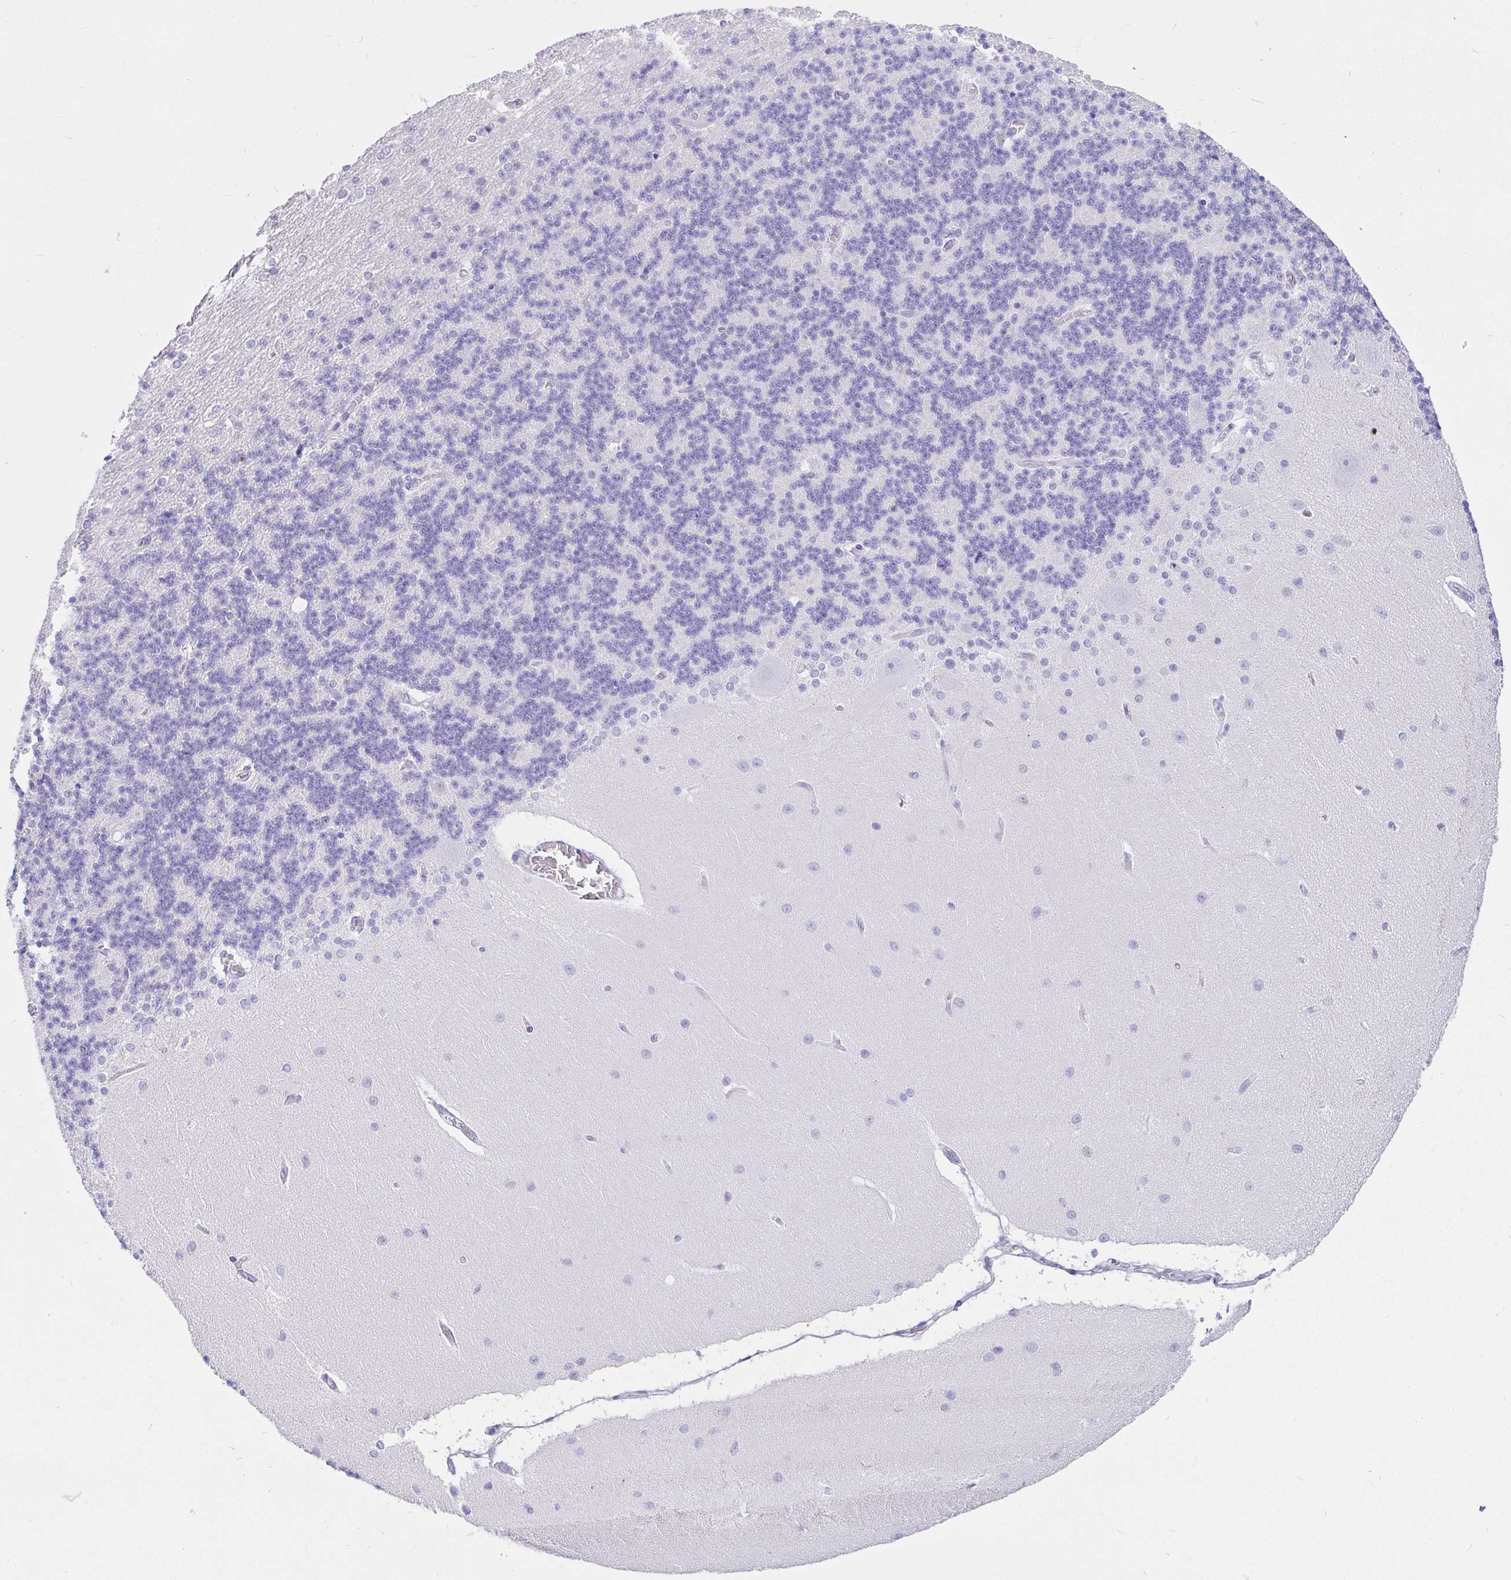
{"staining": {"intensity": "negative", "quantity": "none", "location": "none"}, "tissue": "cerebellum", "cell_type": "Cells in granular layer", "image_type": "normal", "snomed": [{"axis": "morphology", "description": "Normal tissue, NOS"}, {"axis": "topography", "description": "Cerebellum"}], "caption": "This photomicrograph is of normal cerebellum stained with immunohistochemistry to label a protein in brown with the nuclei are counter-stained blue. There is no expression in cells in granular layer.", "gene": "CCDC62", "patient": {"sex": "female", "age": 54}}